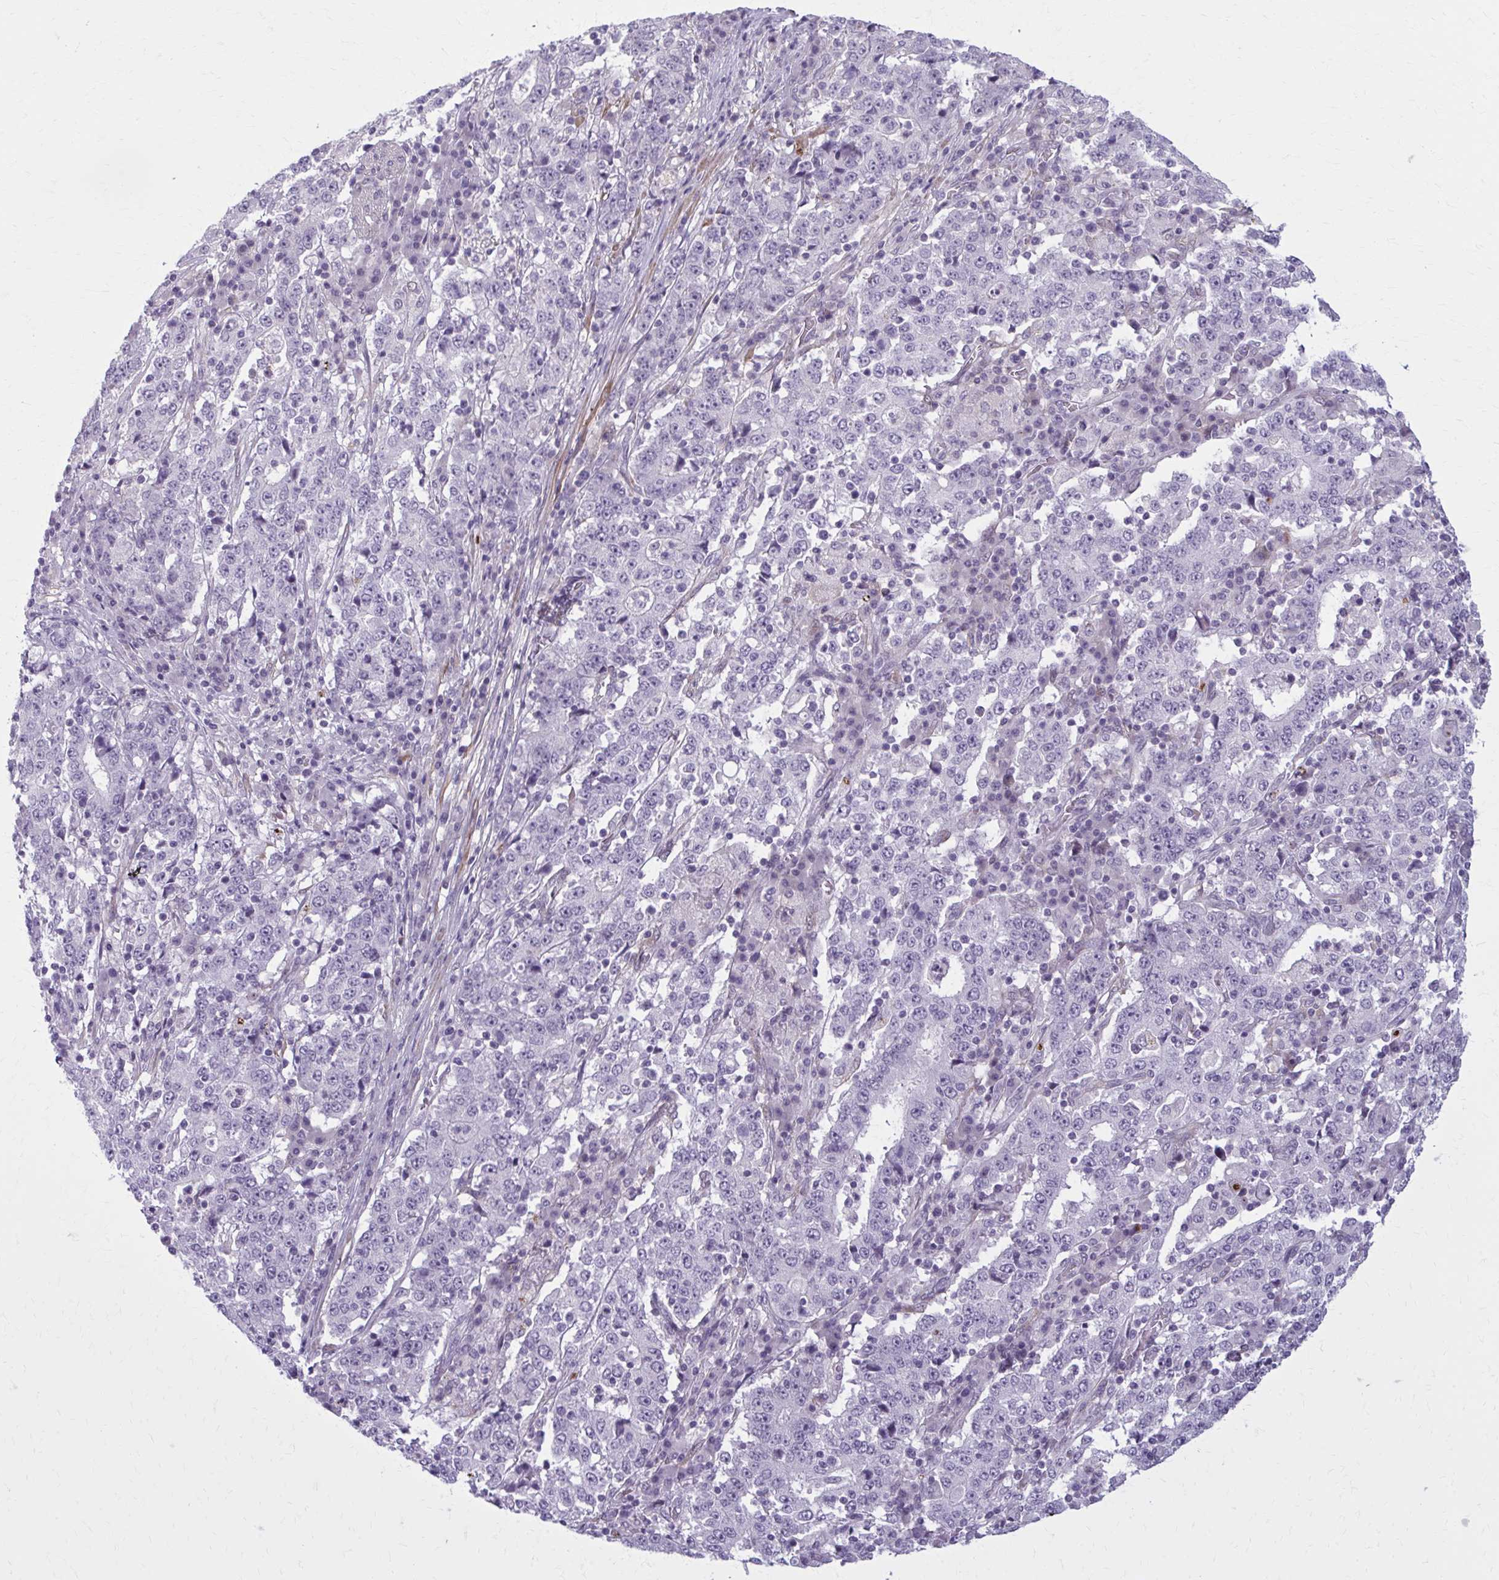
{"staining": {"intensity": "negative", "quantity": "none", "location": "none"}, "tissue": "stomach cancer", "cell_type": "Tumor cells", "image_type": "cancer", "snomed": [{"axis": "morphology", "description": "Adenocarcinoma, NOS"}, {"axis": "topography", "description": "Stomach"}], "caption": "Stomach adenocarcinoma was stained to show a protein in brown. There is no significant positivity in tumor cells.", "gene": "NUMBL", "patient": {"sex": "male", "age": 59}}